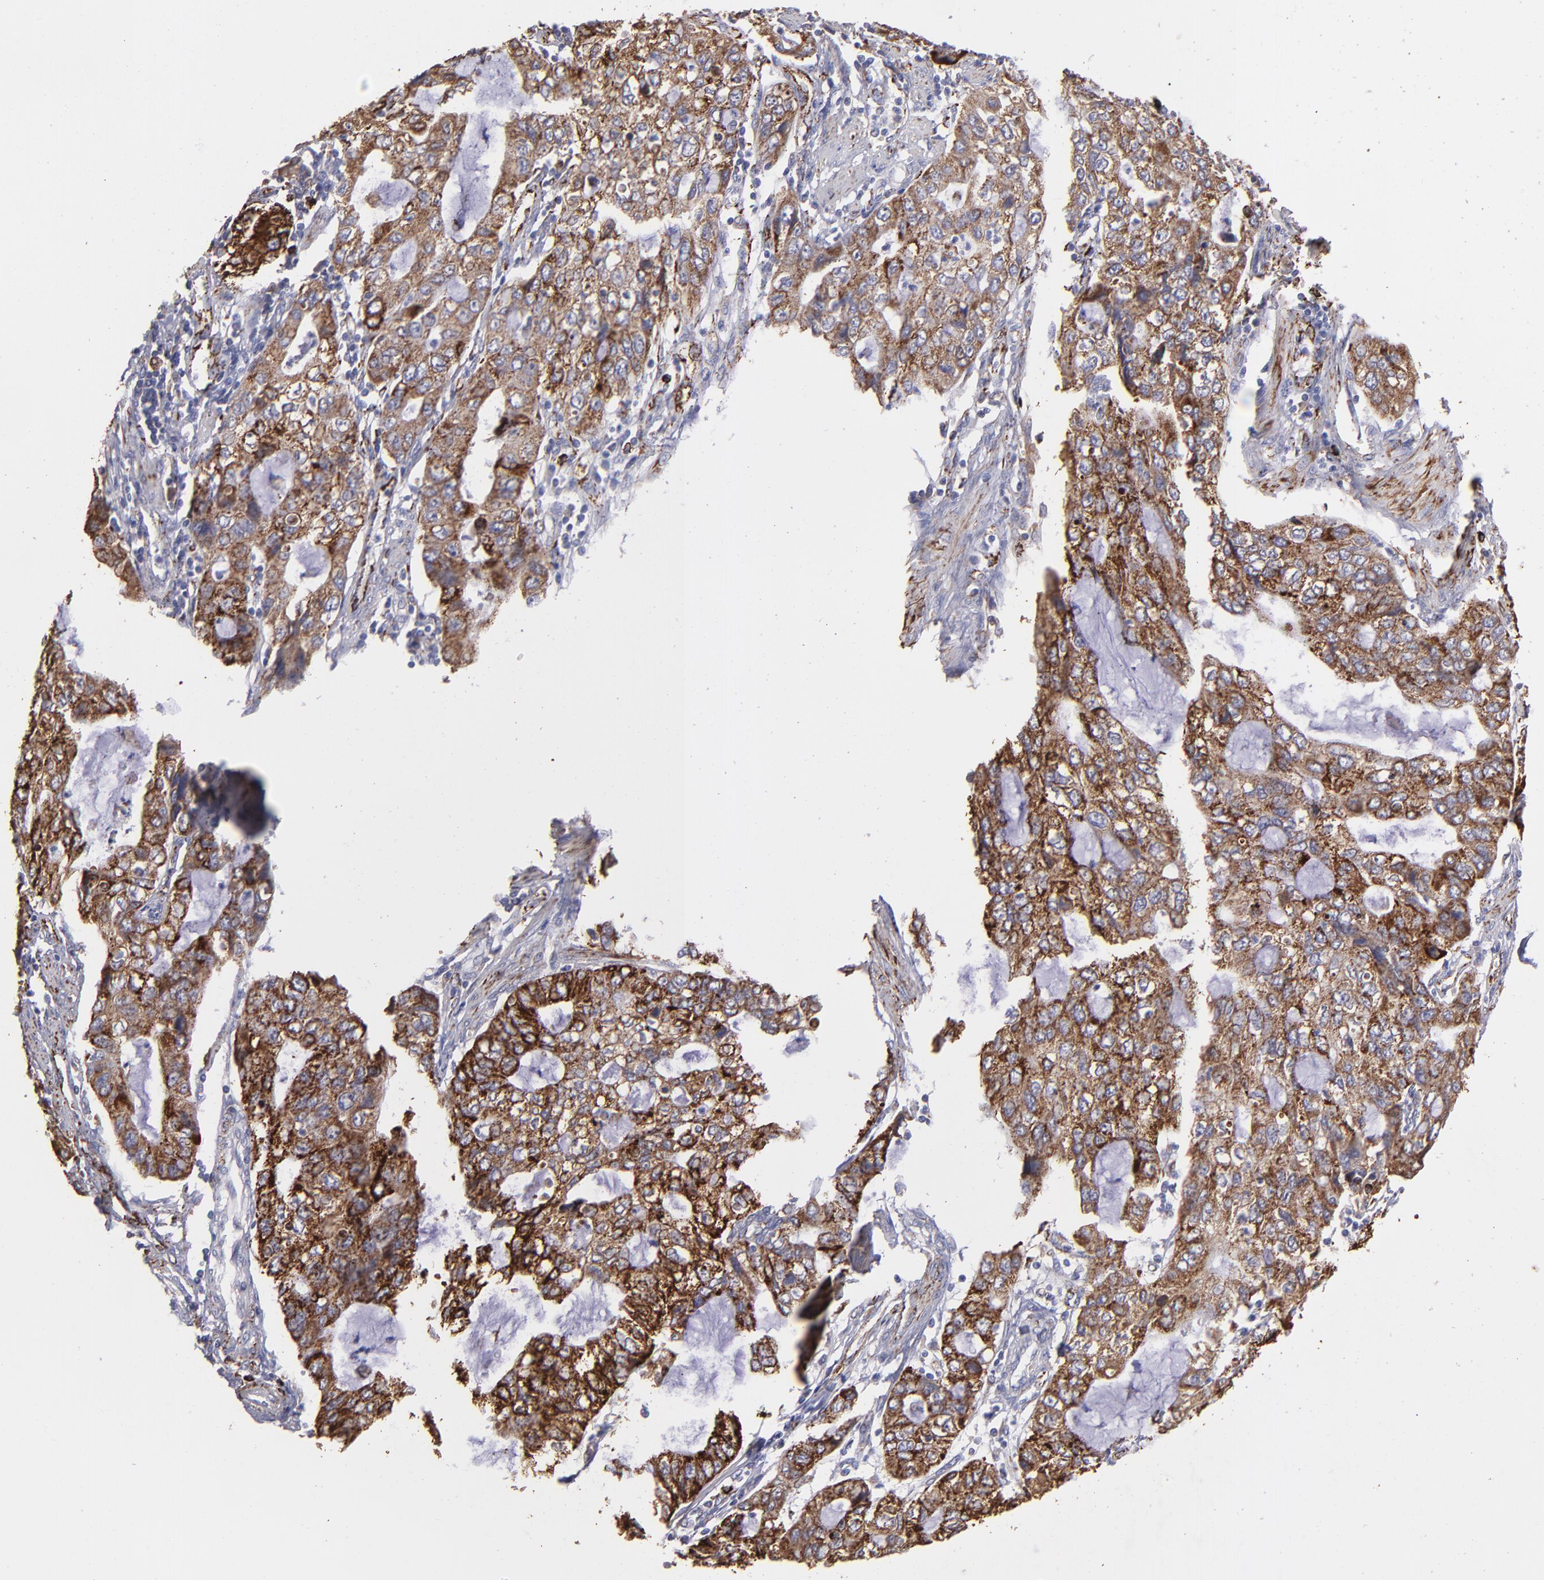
{"staining": {"intensity": "strong", "quantity": ">75%", "location": "cytoplasmic/membranous"}, "tissue": "stomach cancer", "cell_type": "Tumor cells", "image_type": "cancer", "snomed": [{"axis": "morphology", "description": "Adenocarcinoma, NOS"}, {"axis": "topography", "description": "Stomach, upper"}], "caption": "This histopathology image reveals immunohistochemistry (IHC) staining of human stomach cancer (adenocarcinoma), with high strong cytoplasmic/membranous staining in about >75% of tumor cells.", "gene": "MAOB", "patient": {"sex": "female", "age": 52}}